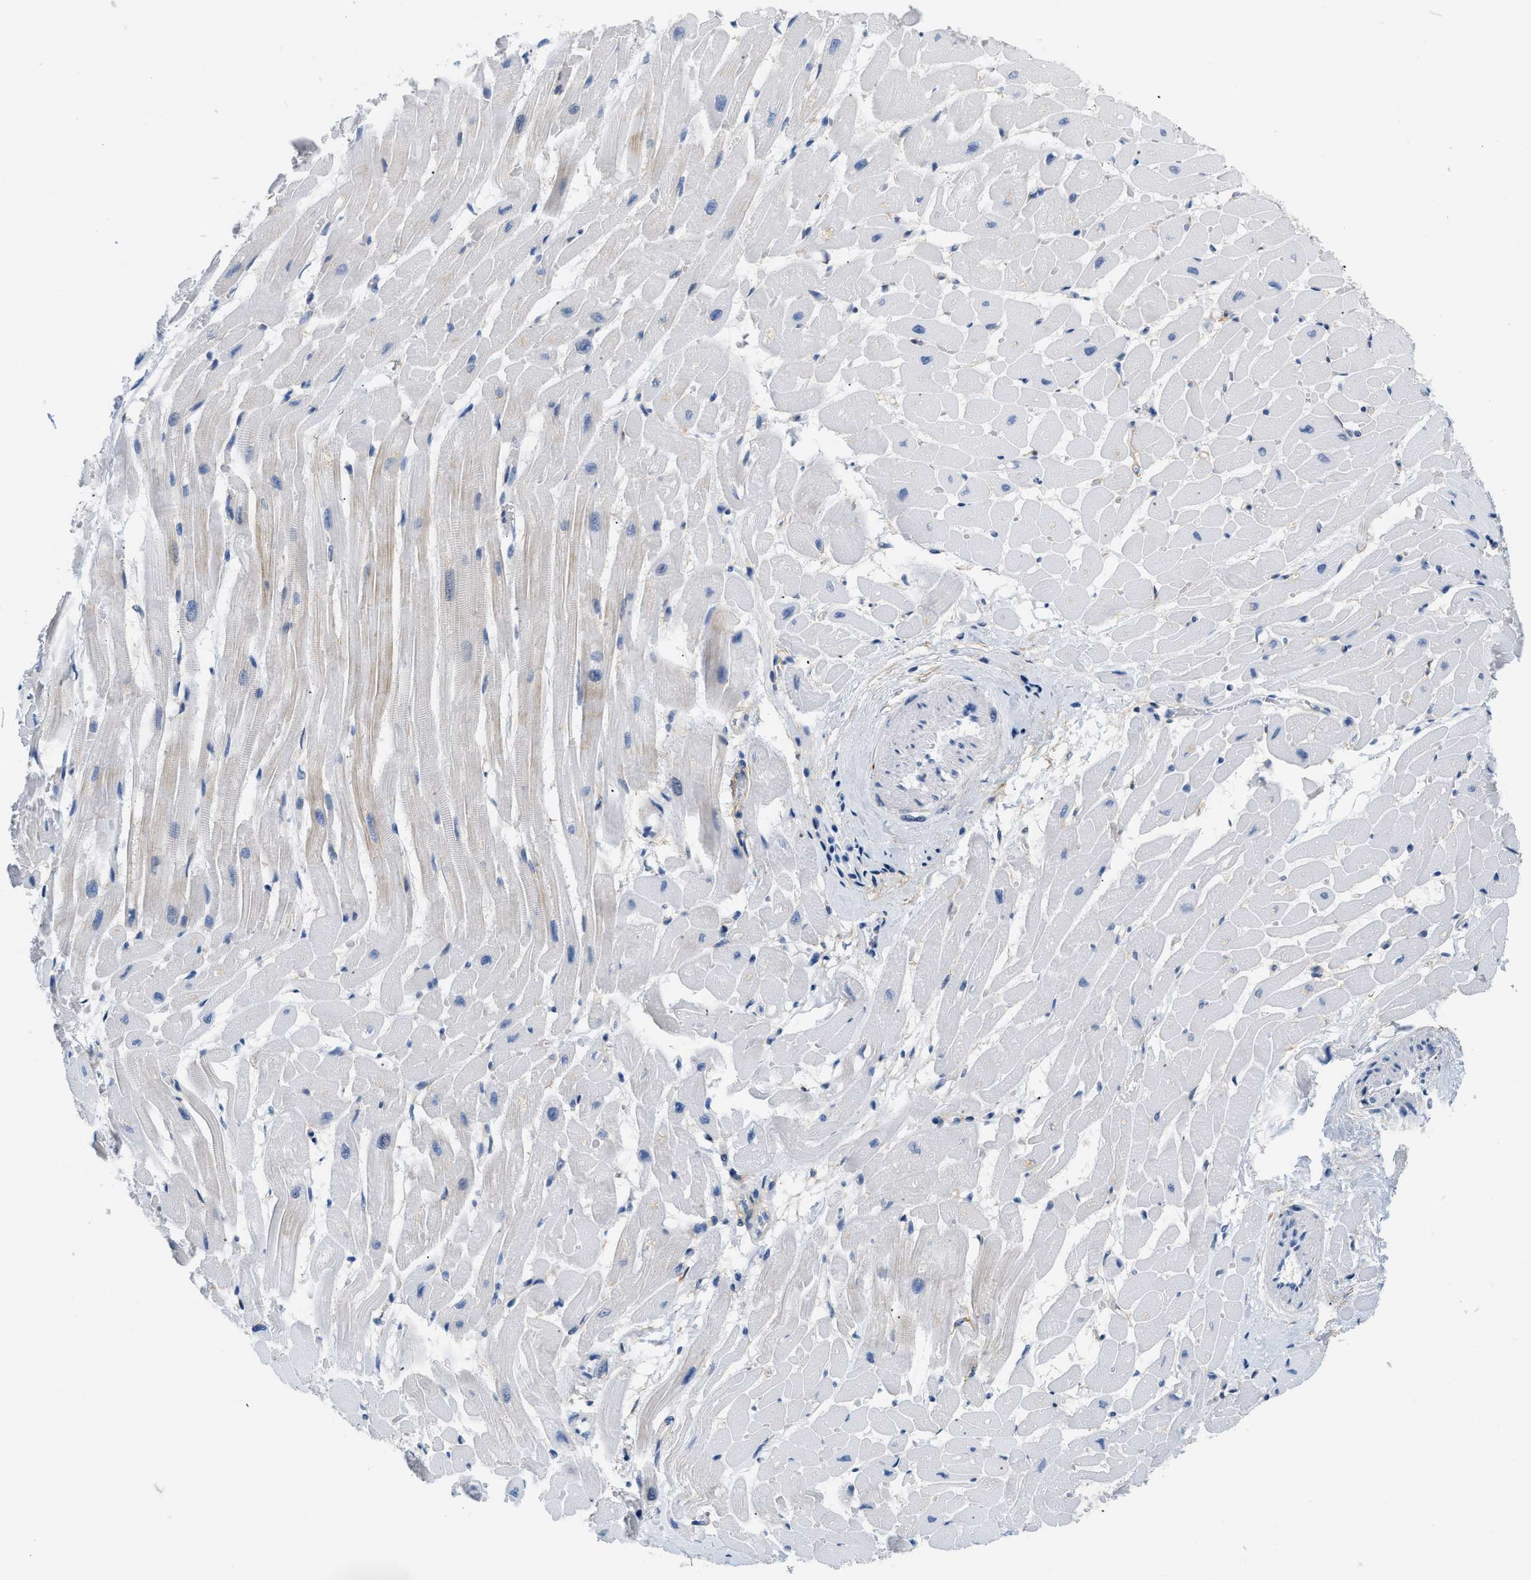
{"staining": {"intensity": "negative", "quantity": "none", "location": "none"}, "tissue": "heart muscle", "cell_type": "Cardiomyocytes", "image_type": "normal", "snomed": [{"axis": "morphology", "description": "Normal tissue, NOS"}, {"axis": "topography", "description": "Heart"}], "caption": "This is a image of immunohistochemistry (IHC) staining of unremarkable heart muscle, which shows no expression in cardiomyocytes.", "gene": "PDGFRB", "patient": {"sex": "male", "age": 45}}